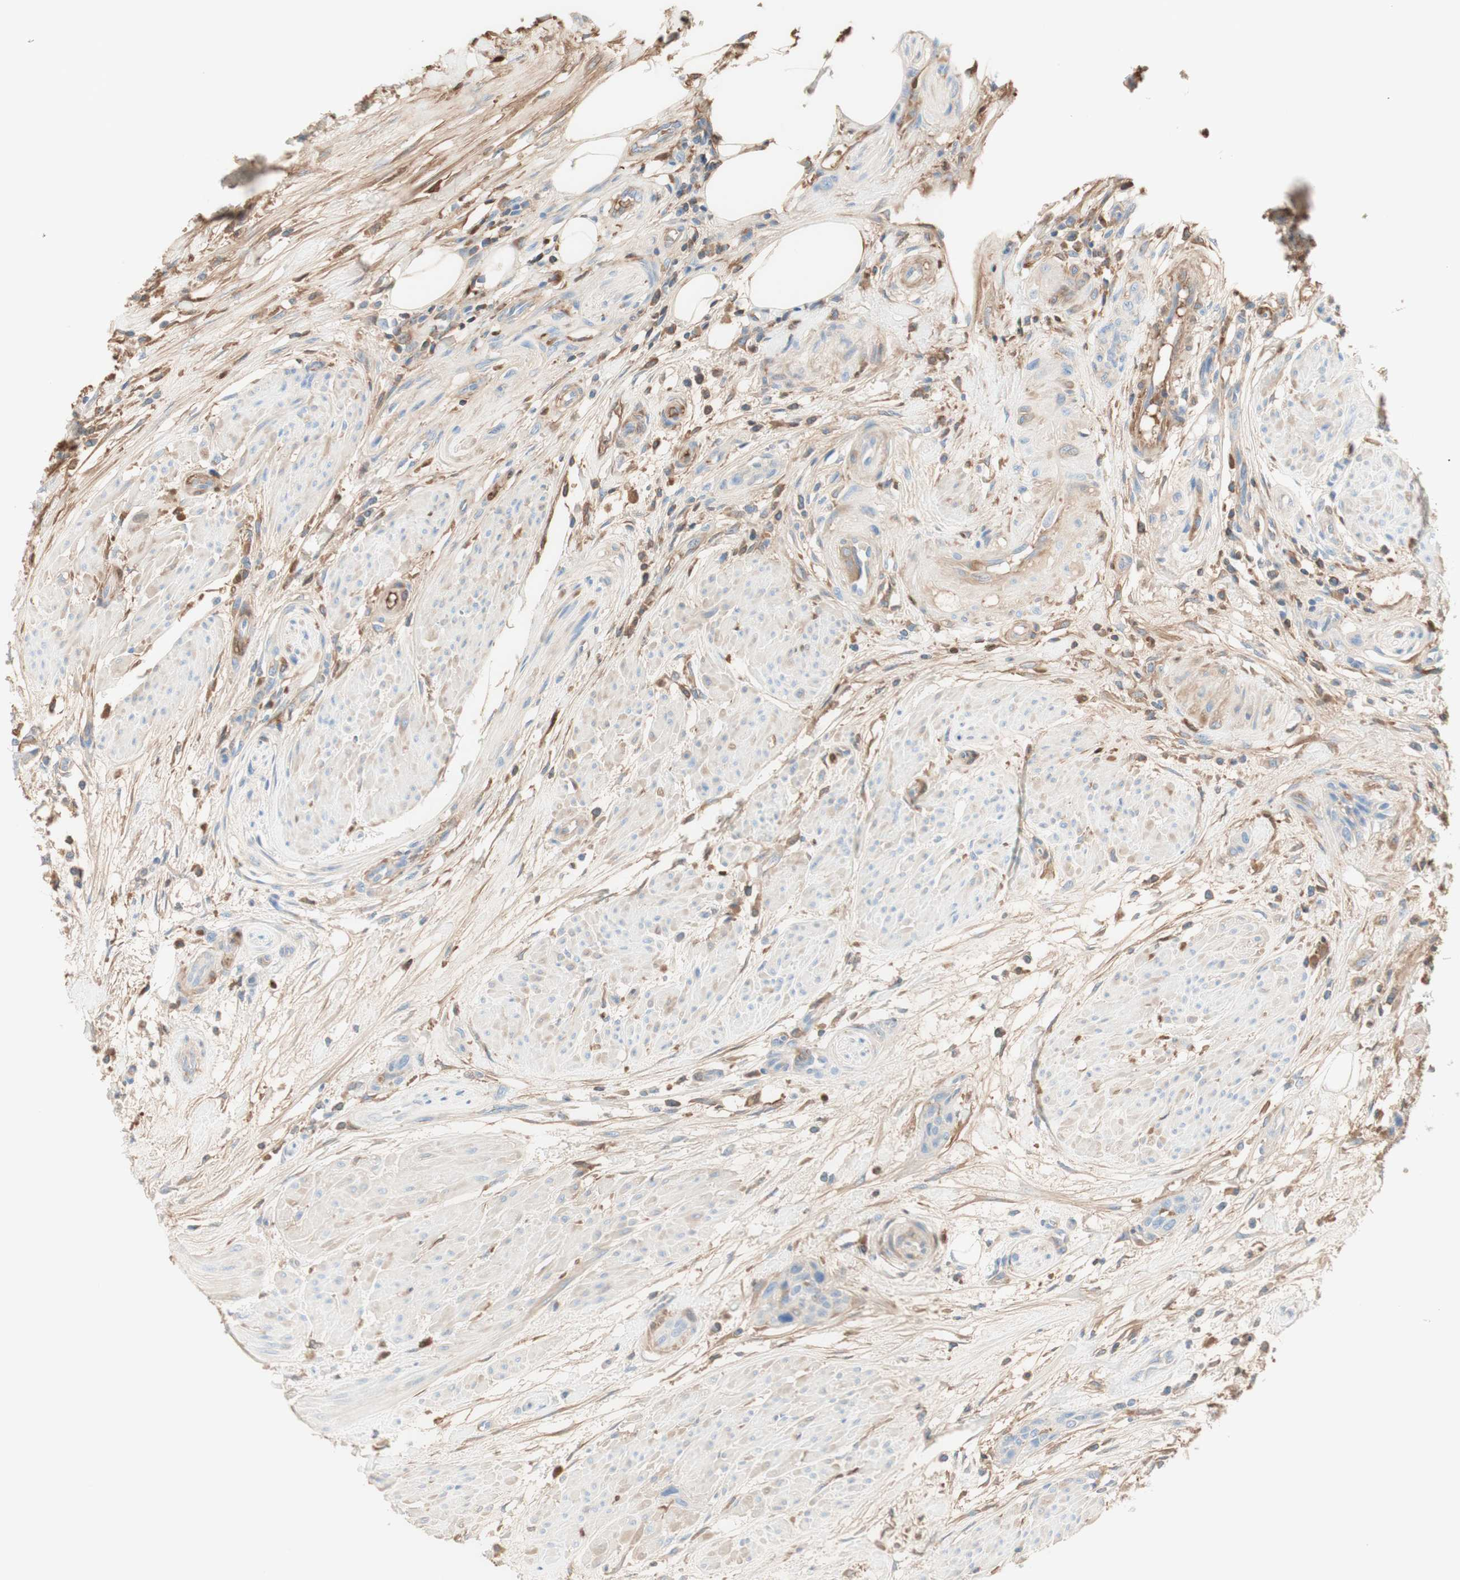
{"staining": {"intensity": "weak", "quantity": "<25%", "location": "cytoplasmic/membranous"}, "tissue": "urothelial cancer", "cell_type": "Tumor cells", "image_type": "cancer", "snomed": [{"axis": "morphology", "description": "Urothelial carcinoma, High grade"}, {"axis": "topography", "description": "Urinary bladder"}], "caption": "A micrograph of human urothelial carcinoma (high-grade) is negative for staining in tumor cells. The staining was performed using DAB (3,3'-diaminobenzidine) to visualize the protein expression in brown, while the nuclei were stained in blue with hematoxylin (Magnification: 20x).", "gene": "KNG1", "patient": {"sex": "male", "age": 35}}